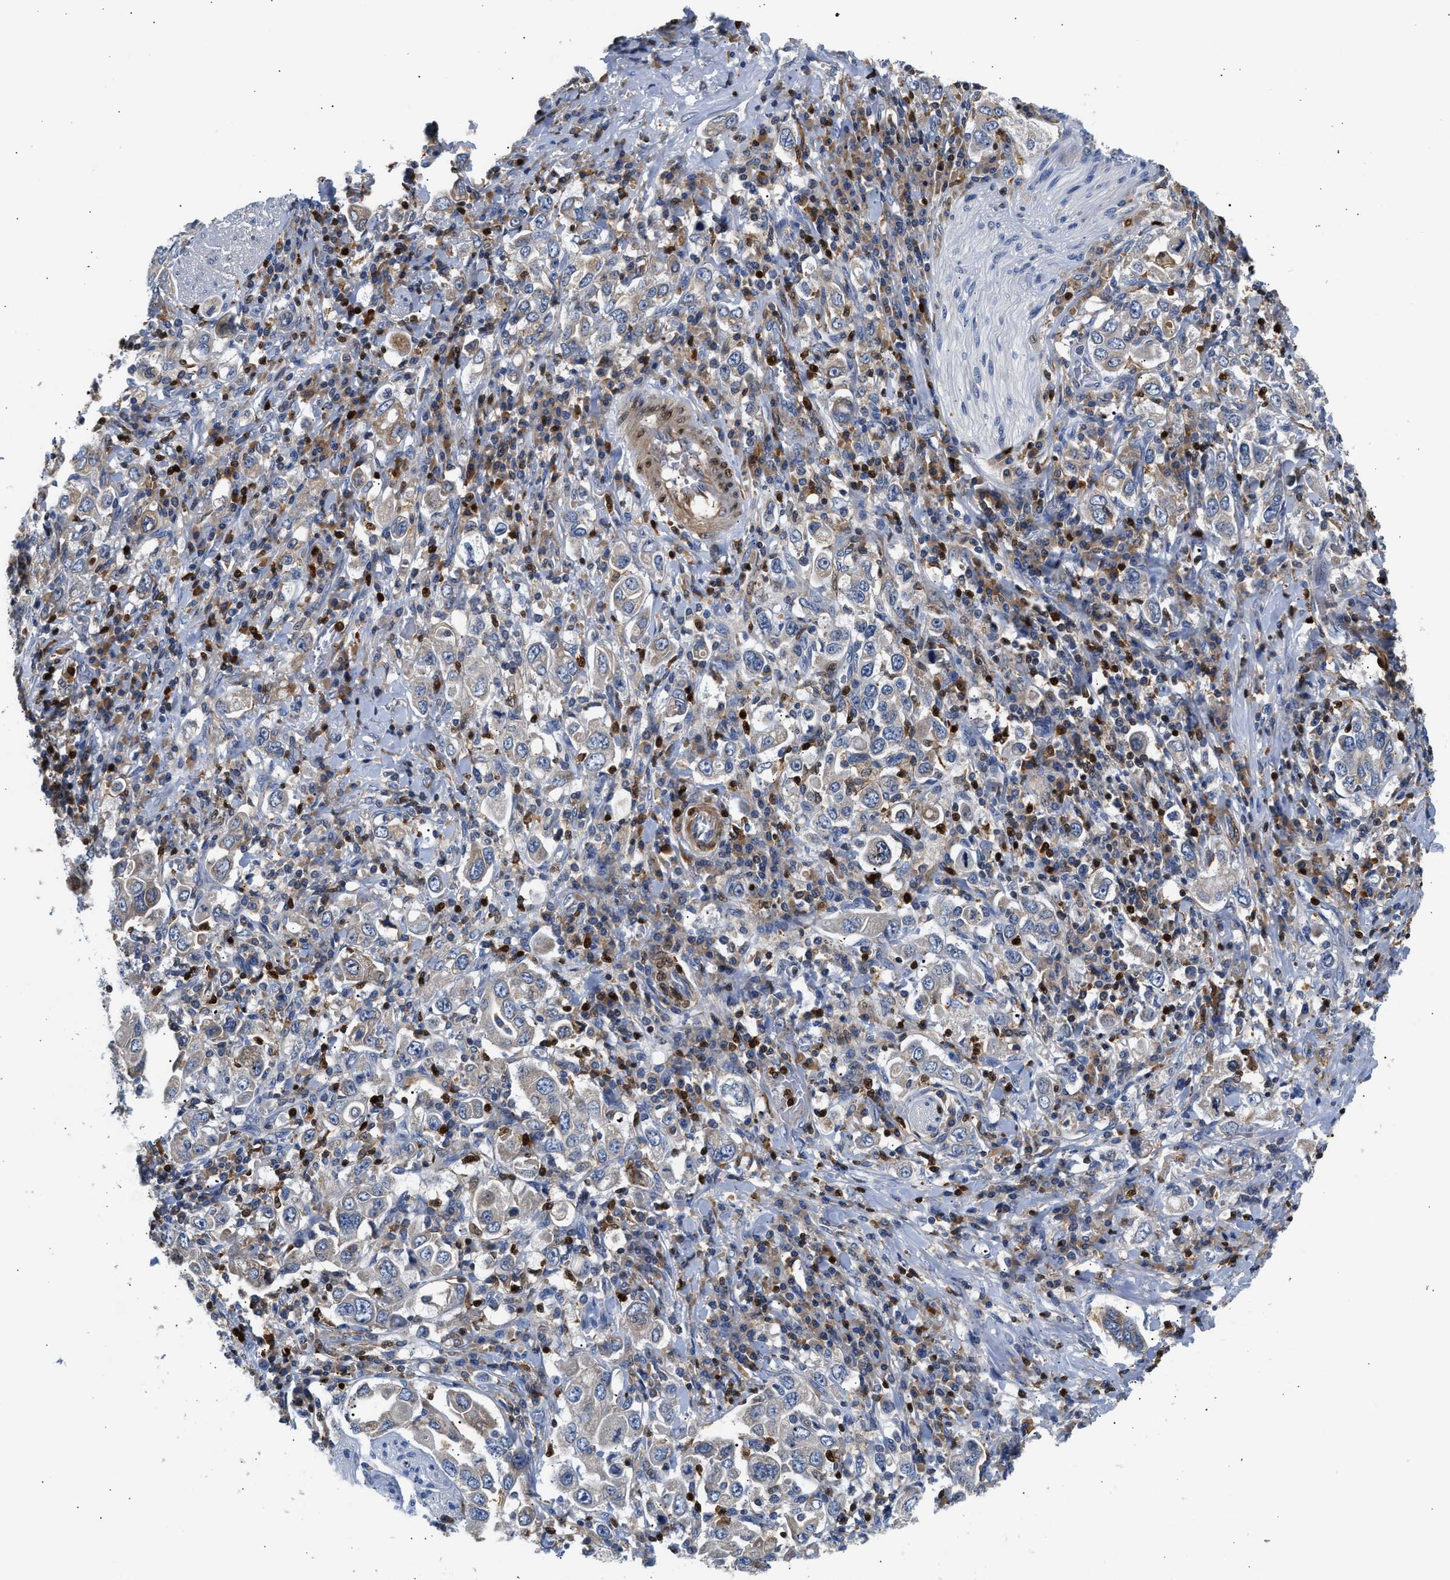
{"staining": {"intensity": "weak", "quantity": "<25%", "location": "cytoplasmic/membranous"}, "tissue": "stomach cancer", "cell_type": "Tumor cells", "image_type": "cancer", "snomed": [{"axis": "morphology", "description": "Adenocarcinoma, NOS"}, {"axis": "topography", "description": "Stomach, upper"}], "caption": "Immunohistochemistry (IHC) of stomach cancer exhibits no staining in tumor cells.", "gene": "SLIT2", "patient": {"sex": "male", "age": 62}}